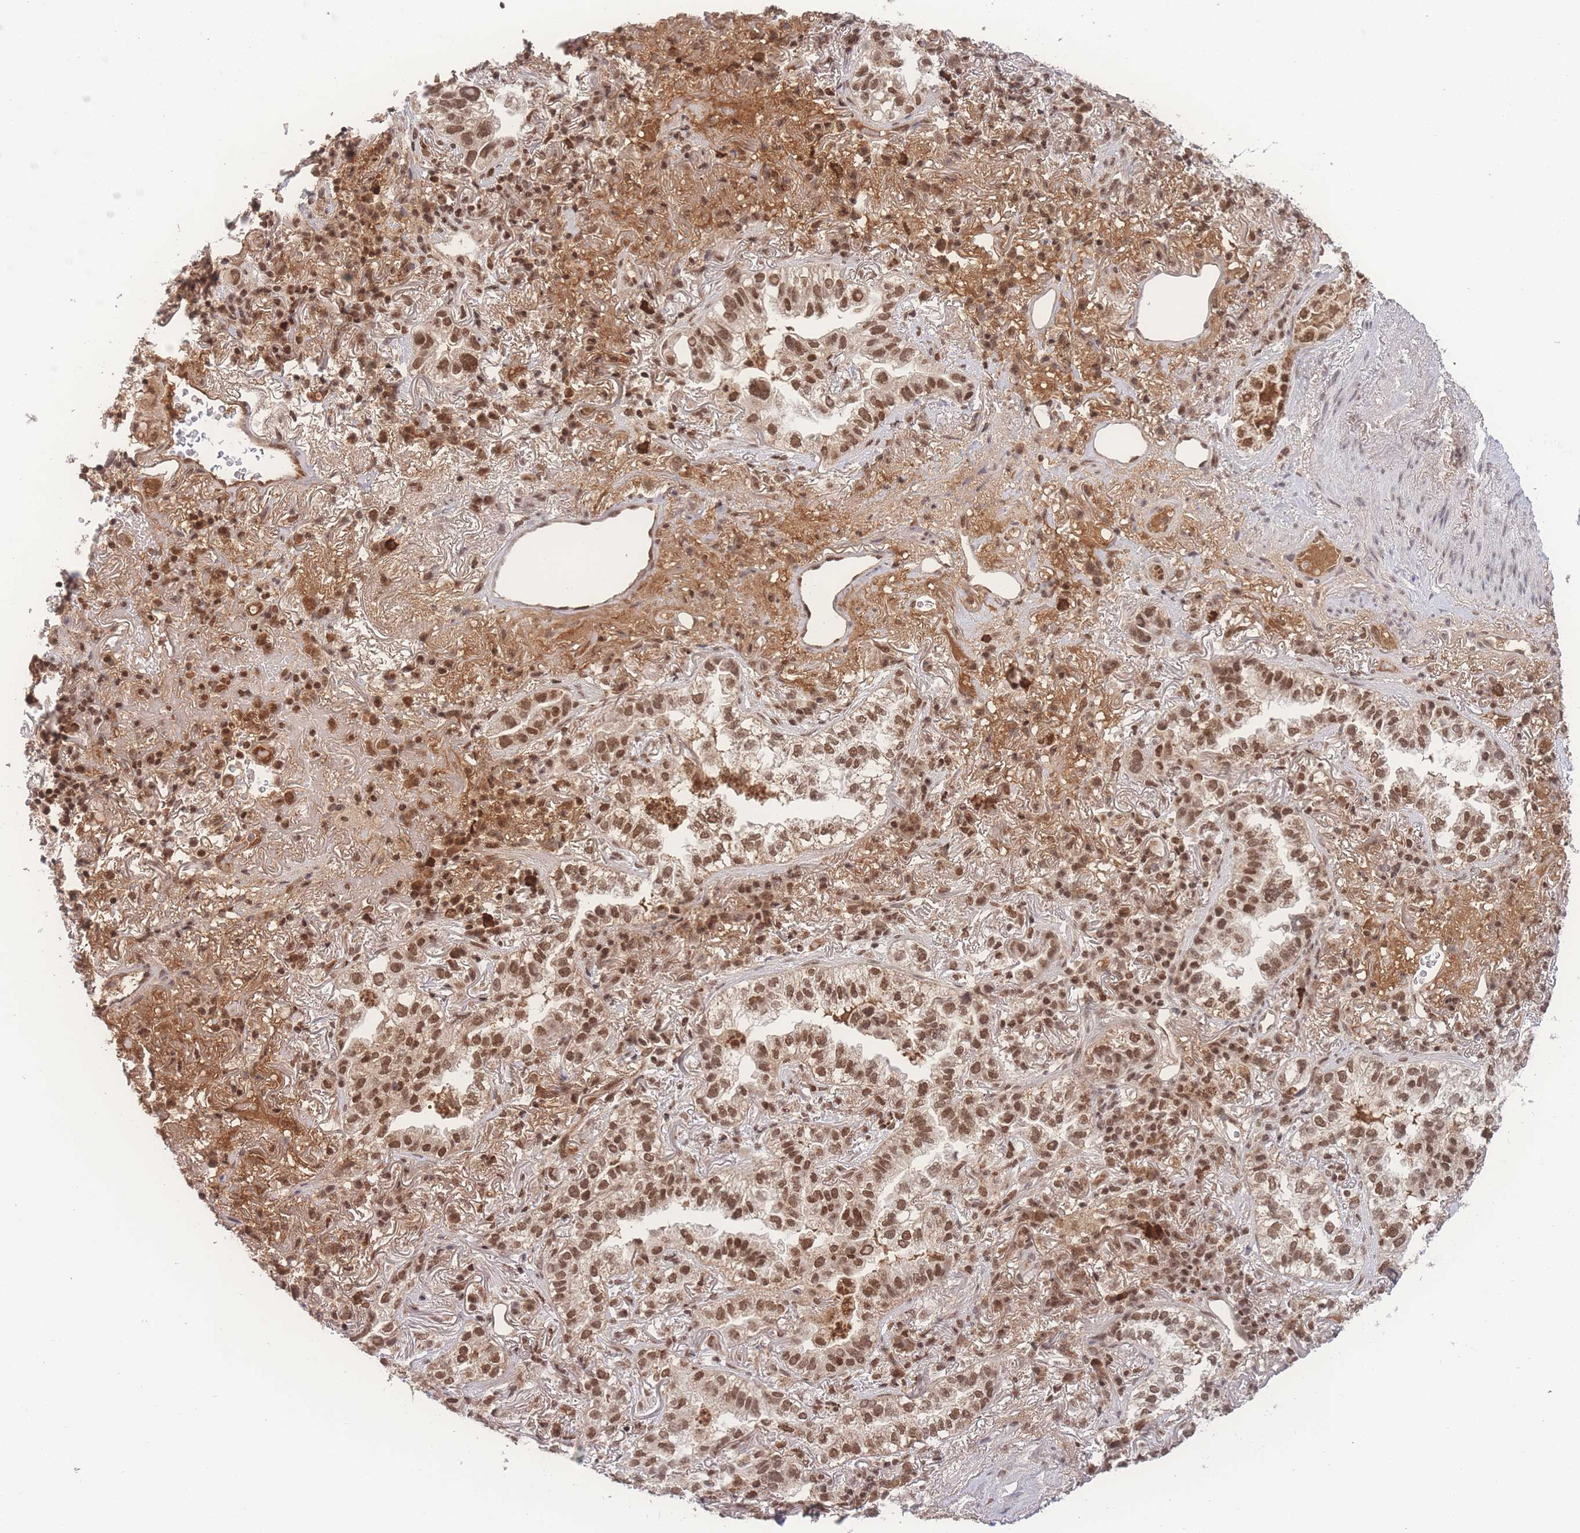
{"staining": {"intensity": "moderate", "quantity": ">75%", "location": "nuclear"}, "tissue": "lung cancer", "cell_type": "Tumor cells", "image_type": "cancer", "snomed": [{"axis": "morphology", "description": "Adenocarcinoma, NOS"}, {"axis": "topography", "description": "Lung"}], "caption": "Moderate nuclear expression is appreciated in about >75% of tumor cells in lung adenocarcinoma. The protein is shown in brown color, while the nuclei are stained blue.", "gene": "RAVER1", "patient": {"sex": "female", "age": 69}}